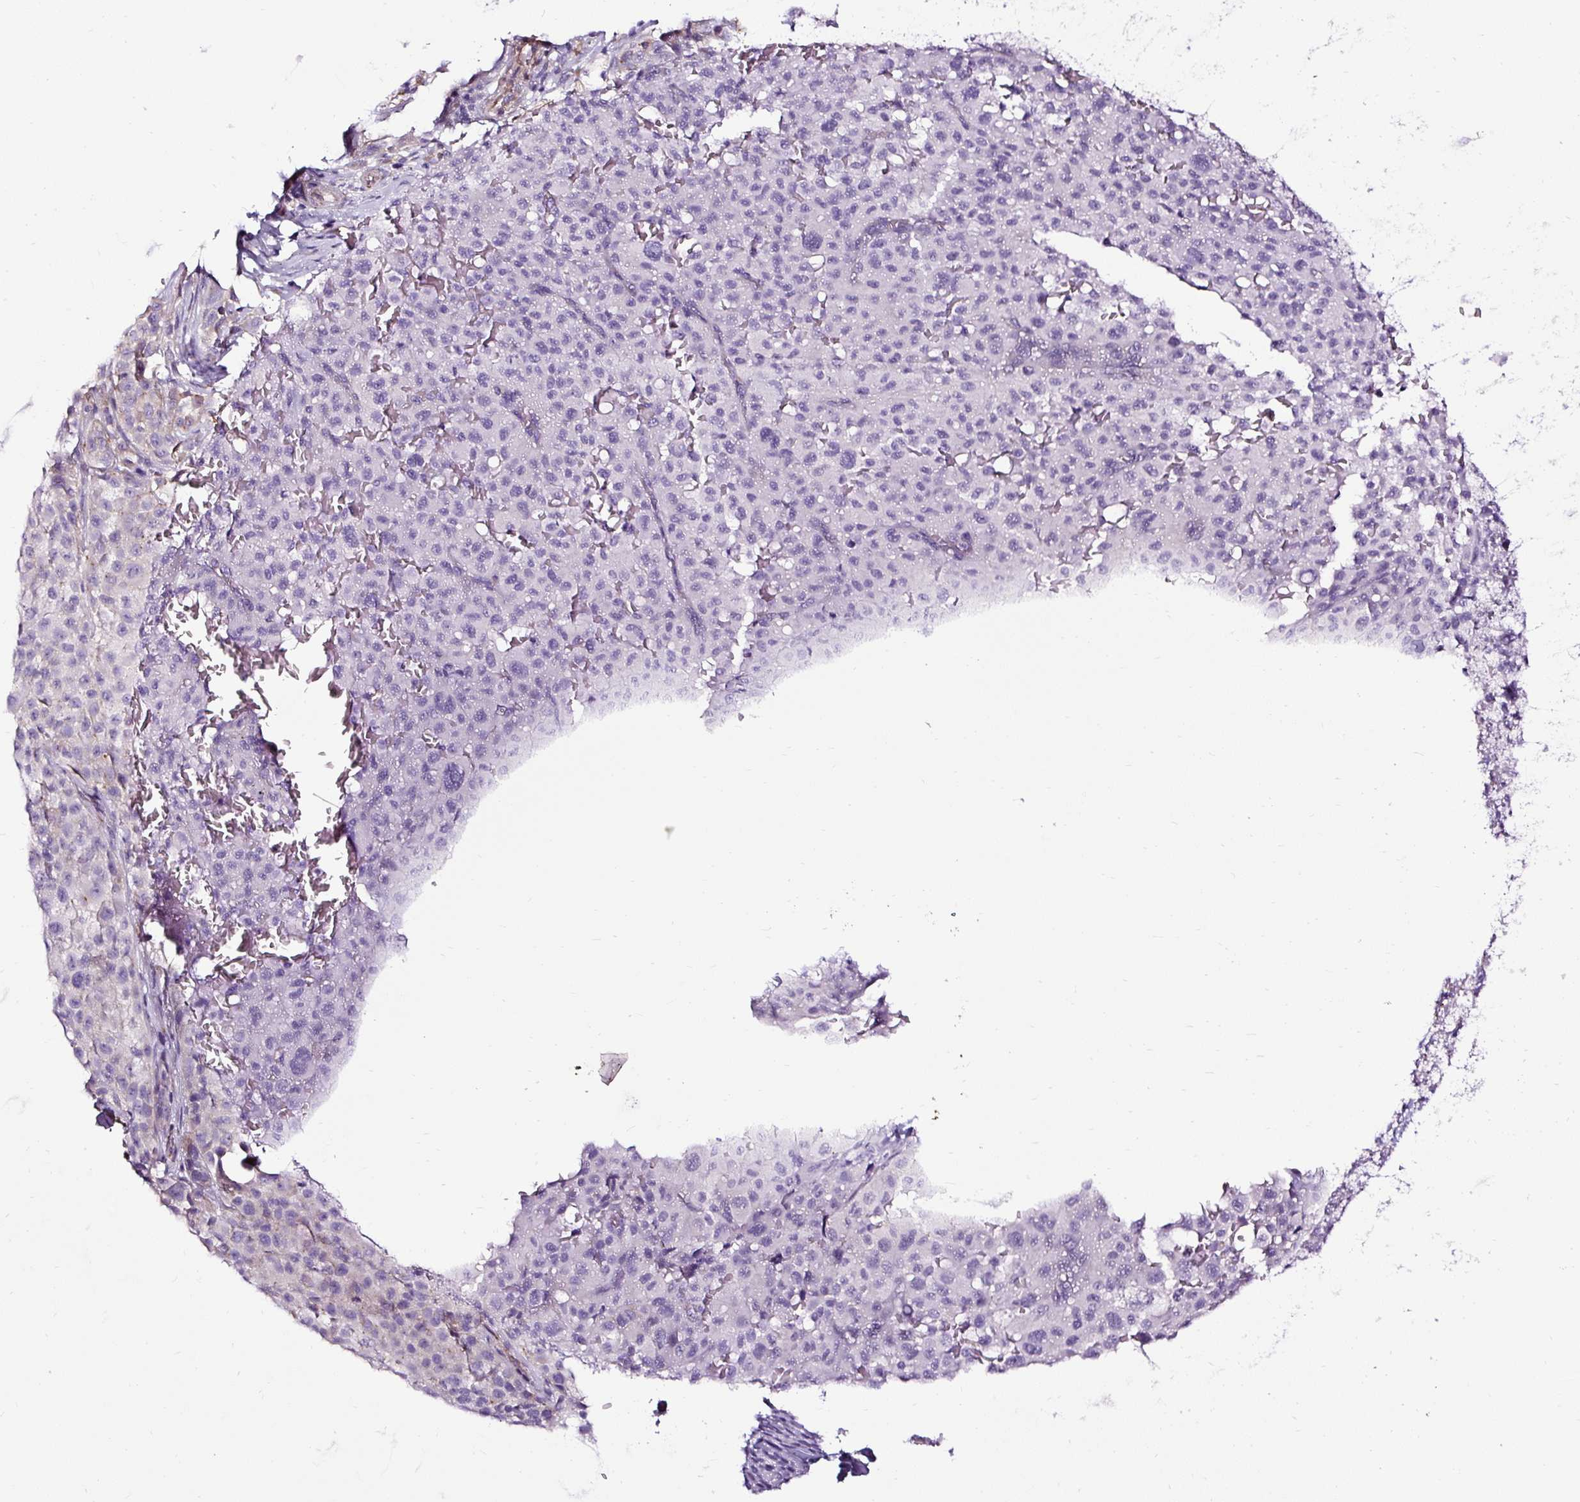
{"staining": {"intensity": "negative", "quantity": "none", "location": "none"}, "tissue": "melanoma", "cell_type": "Tumor cells", "image_type": "cancer", "snomed": [{"axis": "morphology", "description": "Malignant melanoma, NOS"}, {"axis": "topography", "description": "Skin"}], "caption": "DAB immunohistochemical staining of malignant melanoma exhibits no significant positivity in tumor cells.", "gene": "SLC7A8", "patient": {"sex": "female", "age": 74}}